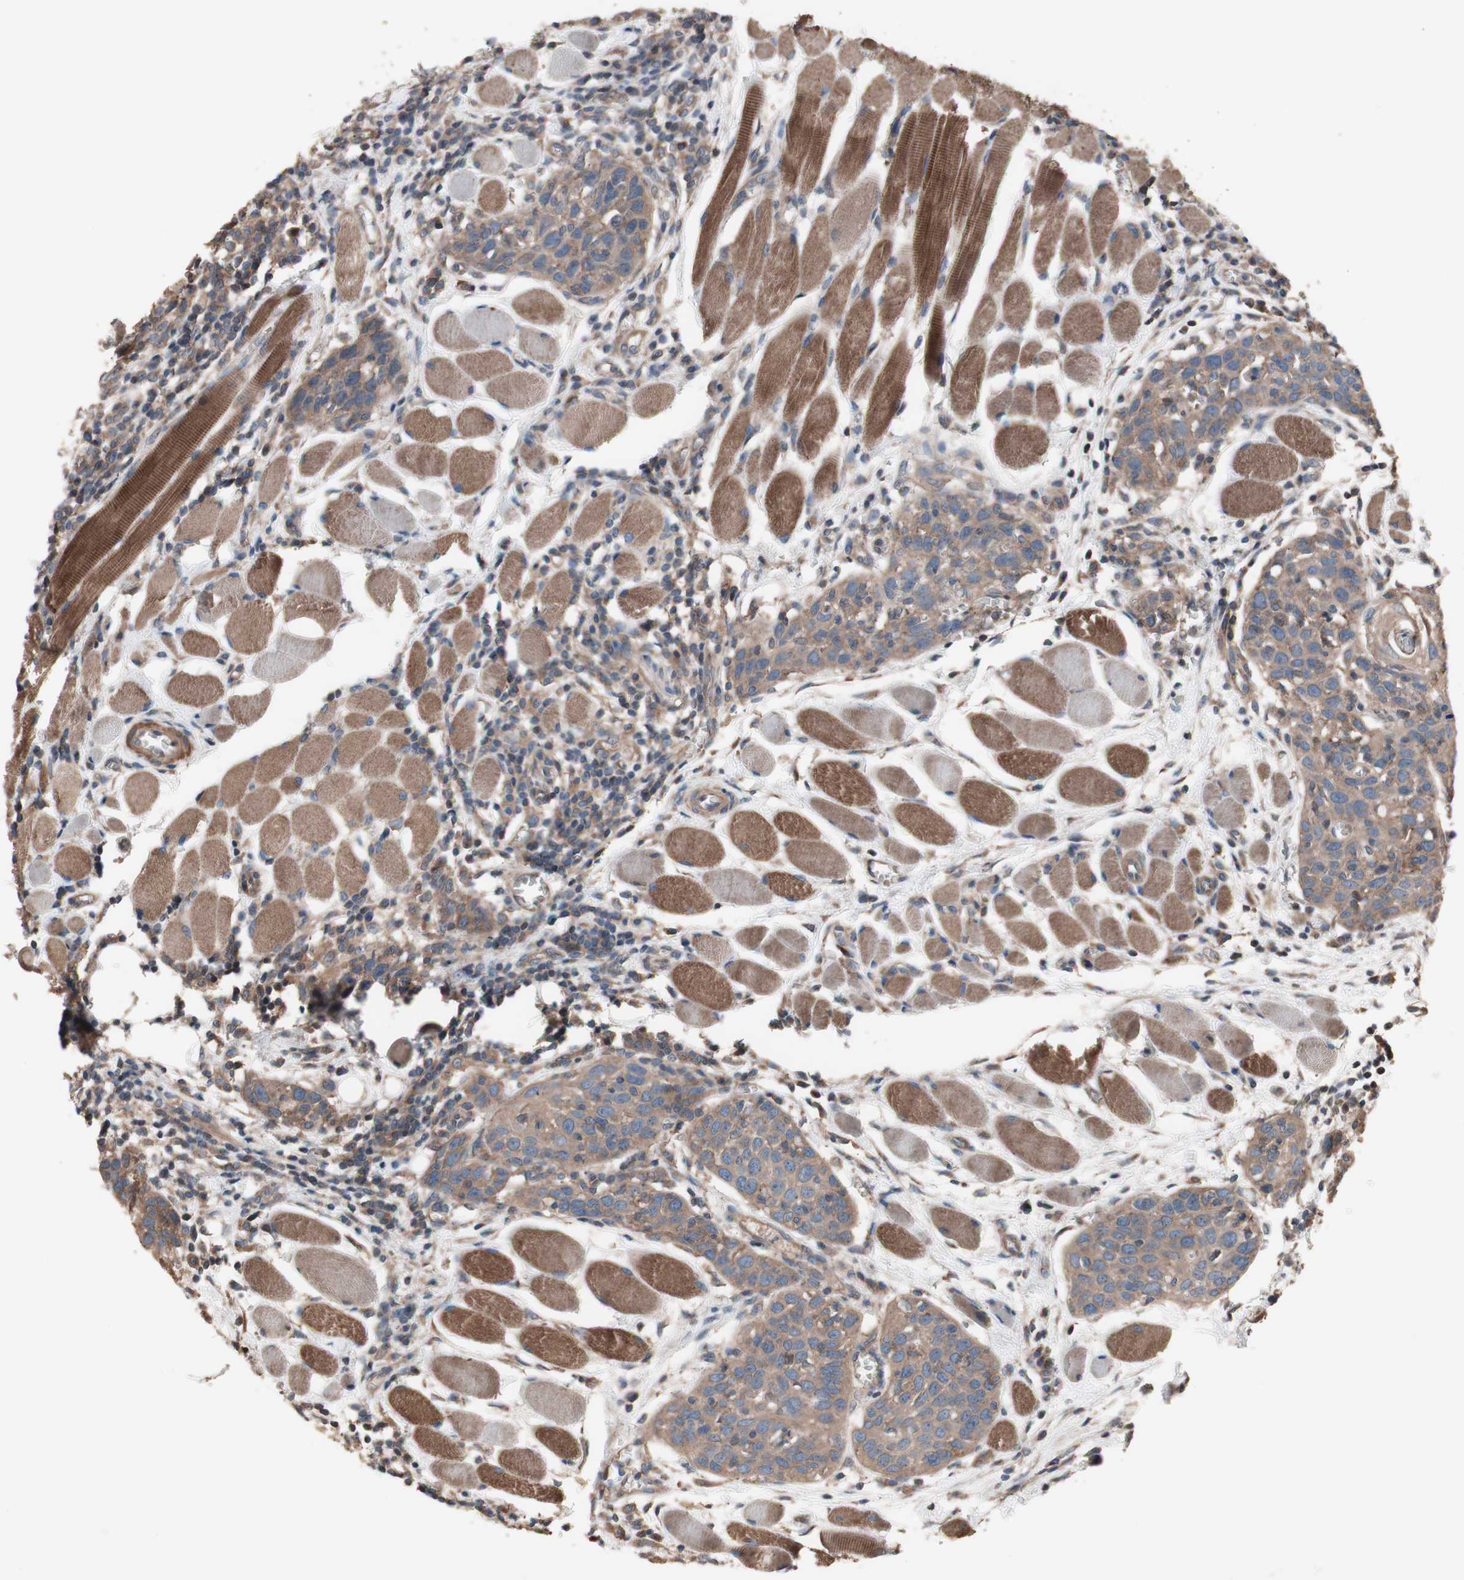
{"staining": {"intensity": "moderate", "quantity": ">75%", "location": "cytoplasmic/membranous"}, "tissue": "head and neck cancer", "cell_type": "Tumor cells", "image_type": "cancer", "snomed": [{"axis": "morphology", "description": "Squamous cell carcinoma, NOS"}, {"axis": "topography", "description": "Oral tissue"}, {"axis": "topography", "description": "Head-Neck"}], "caption": "DAB immunohistochemical staining of human head and neck squamous cell carcinoma demonstrates moderate cytoplasmic/membranous protein staining in about >75% of tumor cells.", "gene": "COPB1", "patient": {"sex": "female", "age": 50}}